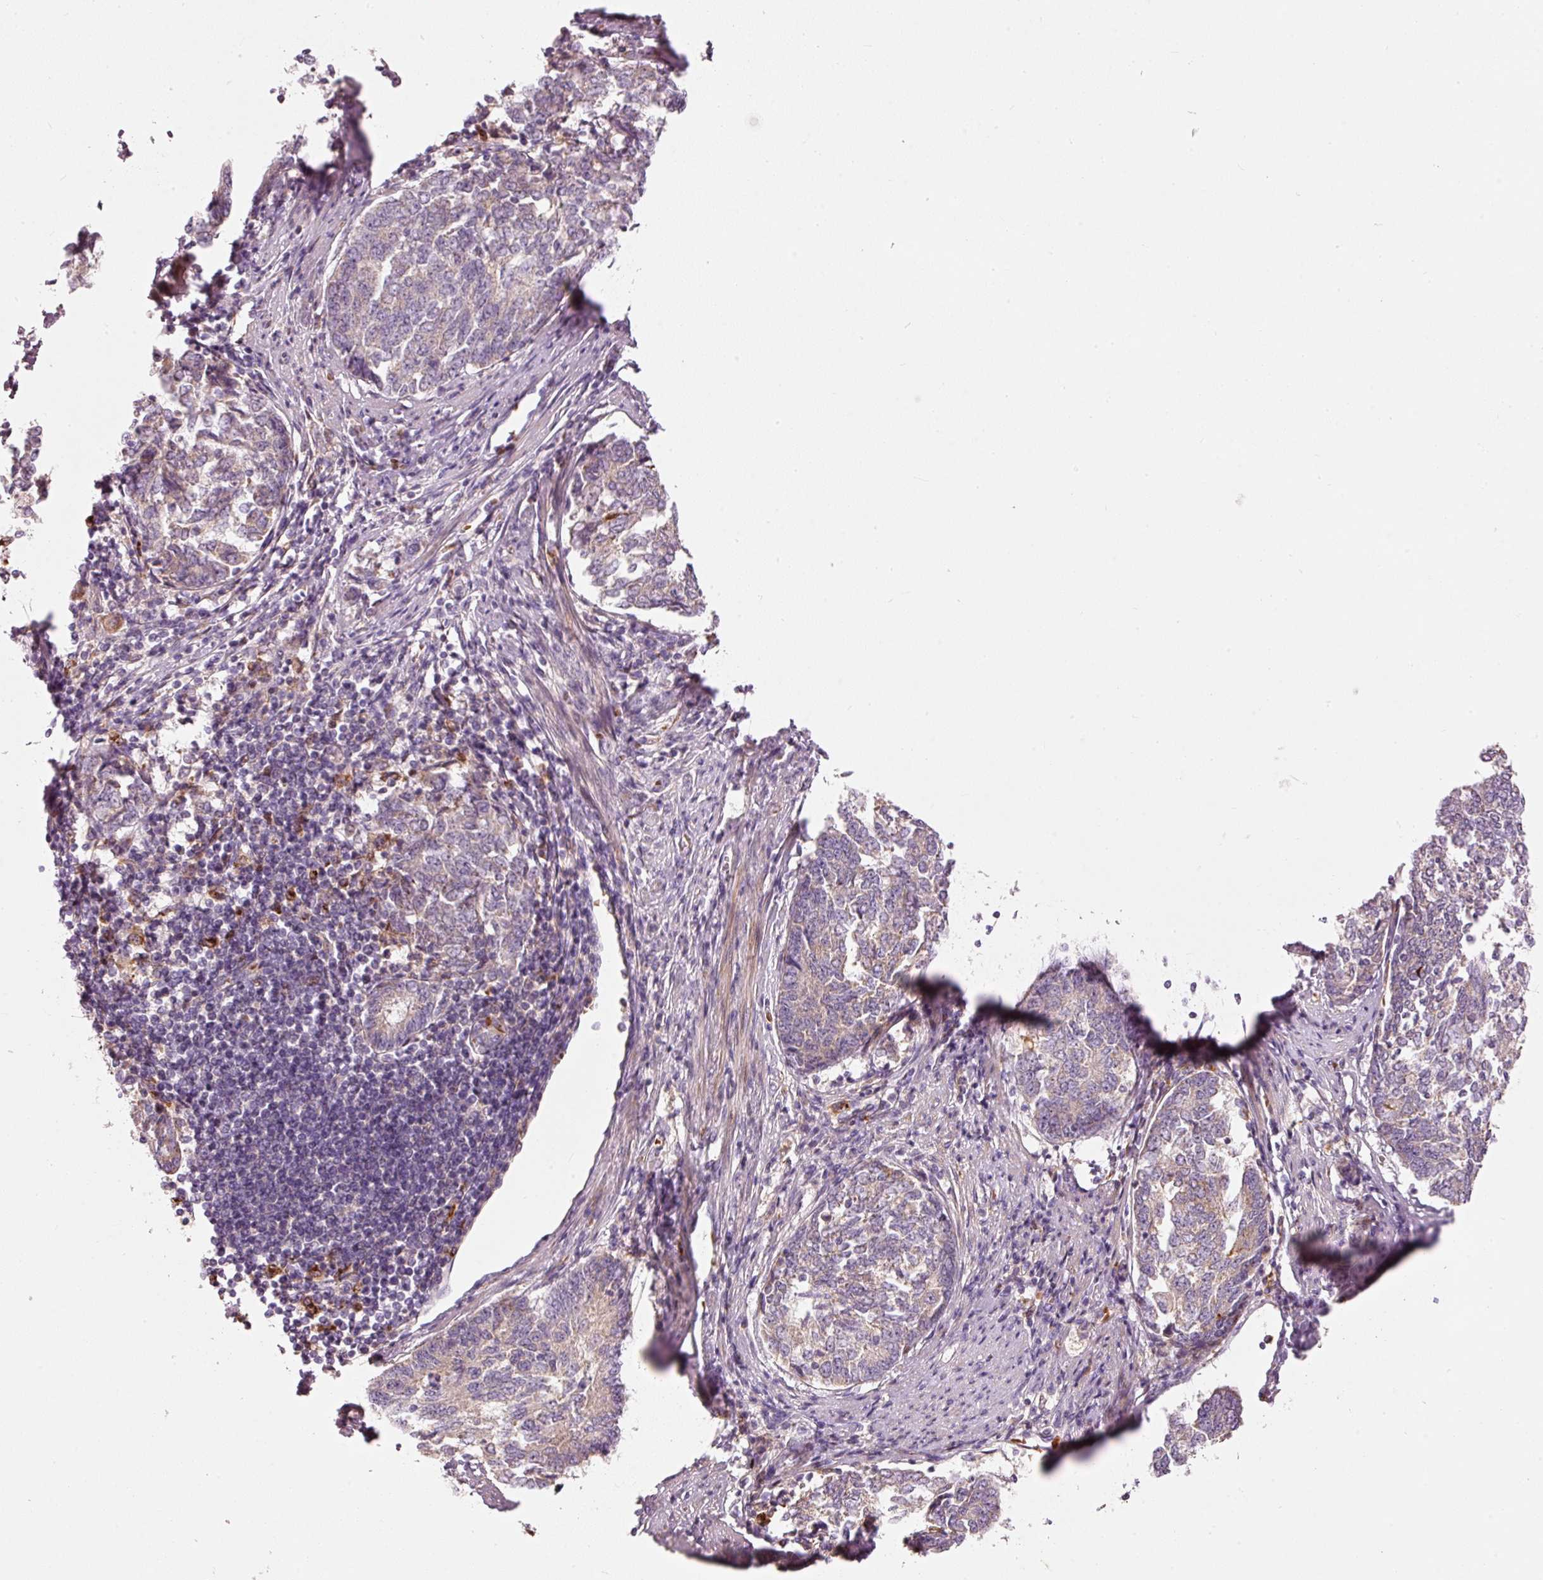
{"staining": {"intensity": "weak", "quantity": "<25%", "location": "cytoplasmic/membranous"}, "tissue": "endometrial cancer", "cell_type": "Tumor cells", "image_type": "cancer", "snomed": [{"axis": "morphology", "description": "Adenocarcinoma, NOS"}, {"axis": "topography", "description": "Endometrium"}], "caption": "Human adenocarcinoma (endometrial) stained for a protein using IHC exhibits no positivity in tumor cells.", "gene": "KLHL21", "patient": {"sex": "female", "age": 80}}